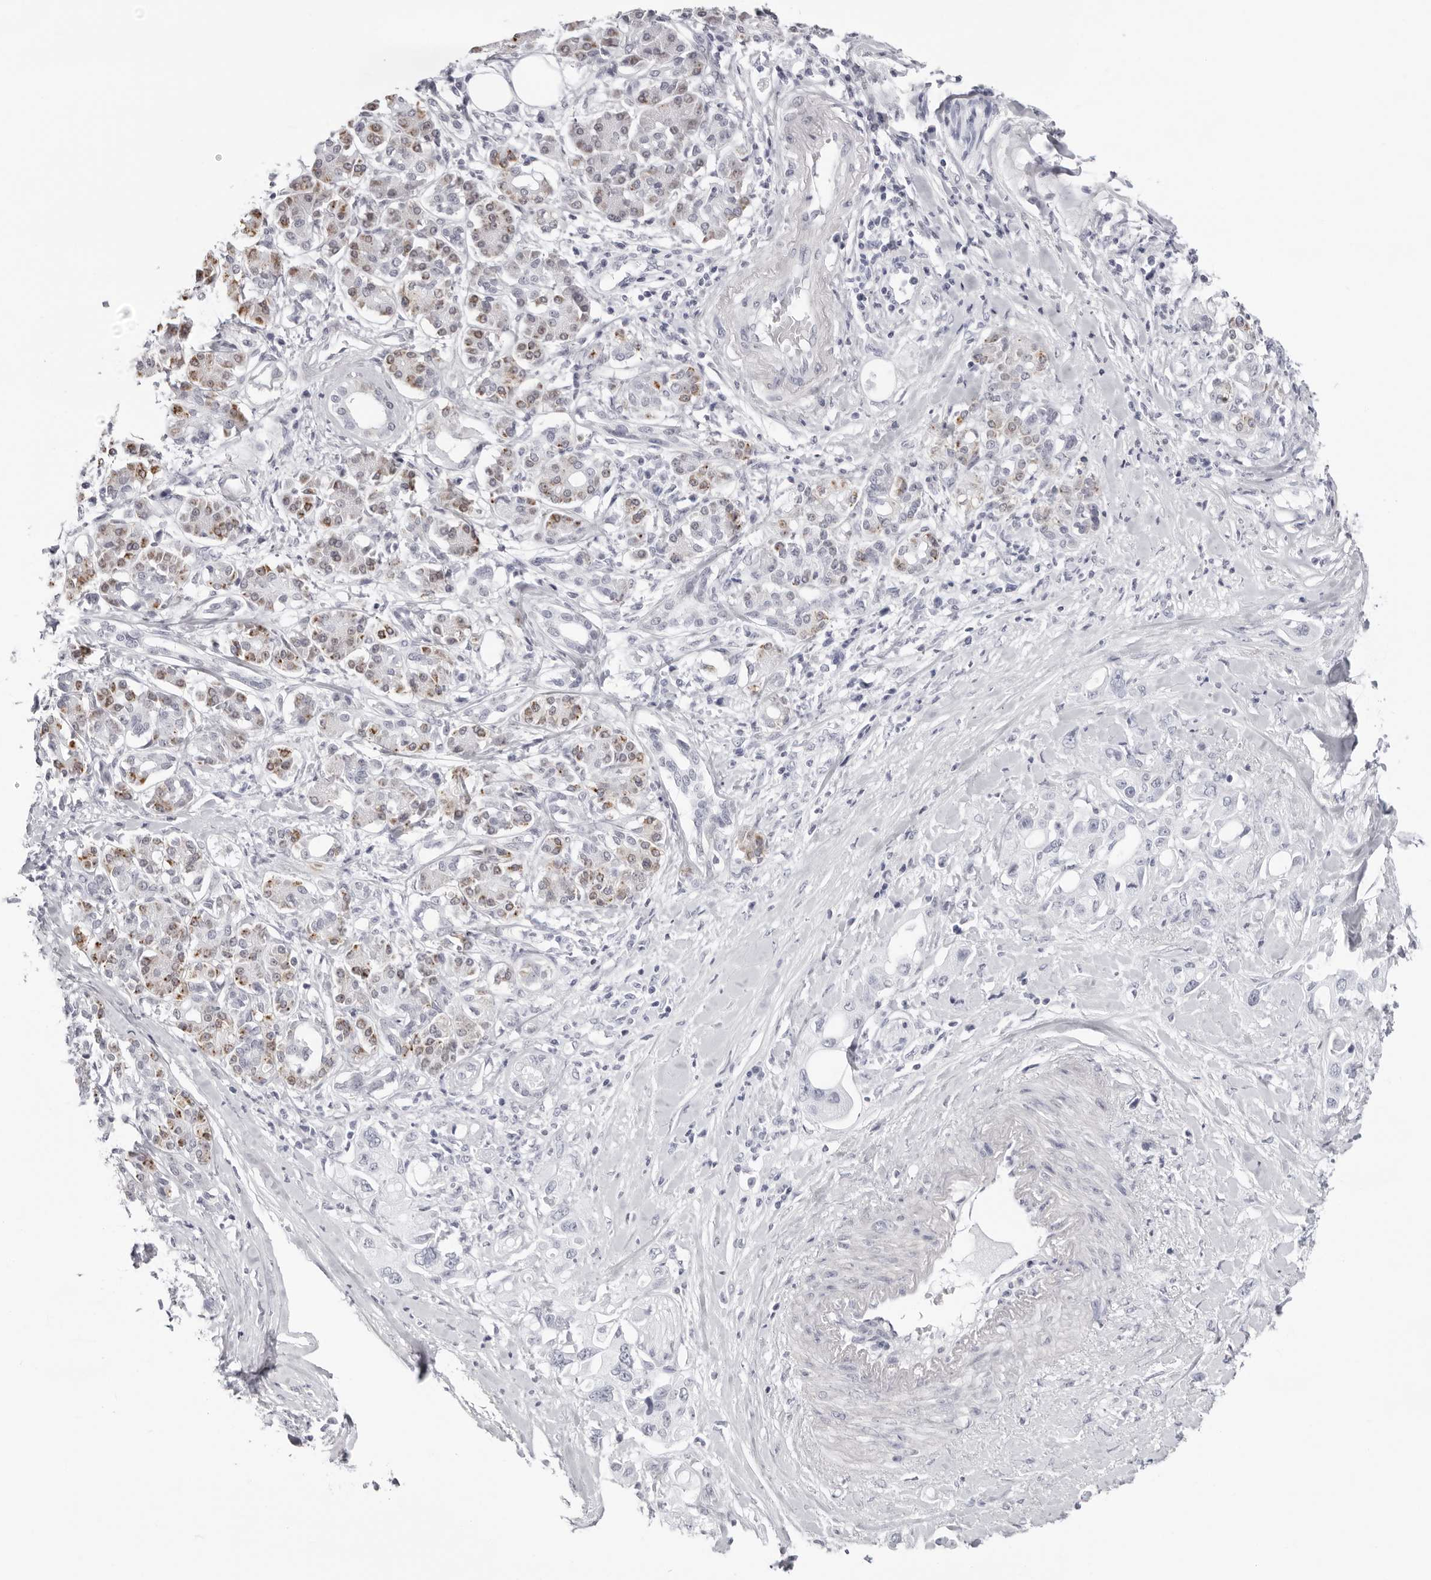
{"staining": {"intensity": "negative", "quantity": "none", "location": "none"}, "tissue": "pancreatic cancer", "cell_type": "Tumor cells", "image_type": "cancer", "snomed": [{"axis": "morphology", "description": "Adenocarcinoma, NOS"}, {"axis": "topography", "description": "Pancreas"}], "caption": "This is an immunohistochemistry micrograph of human pancreatic adenocarcinoma. There is no positivity in tumor cells.", "gene": "INSL3", "patient": {"sex": "female", "age": 56}}